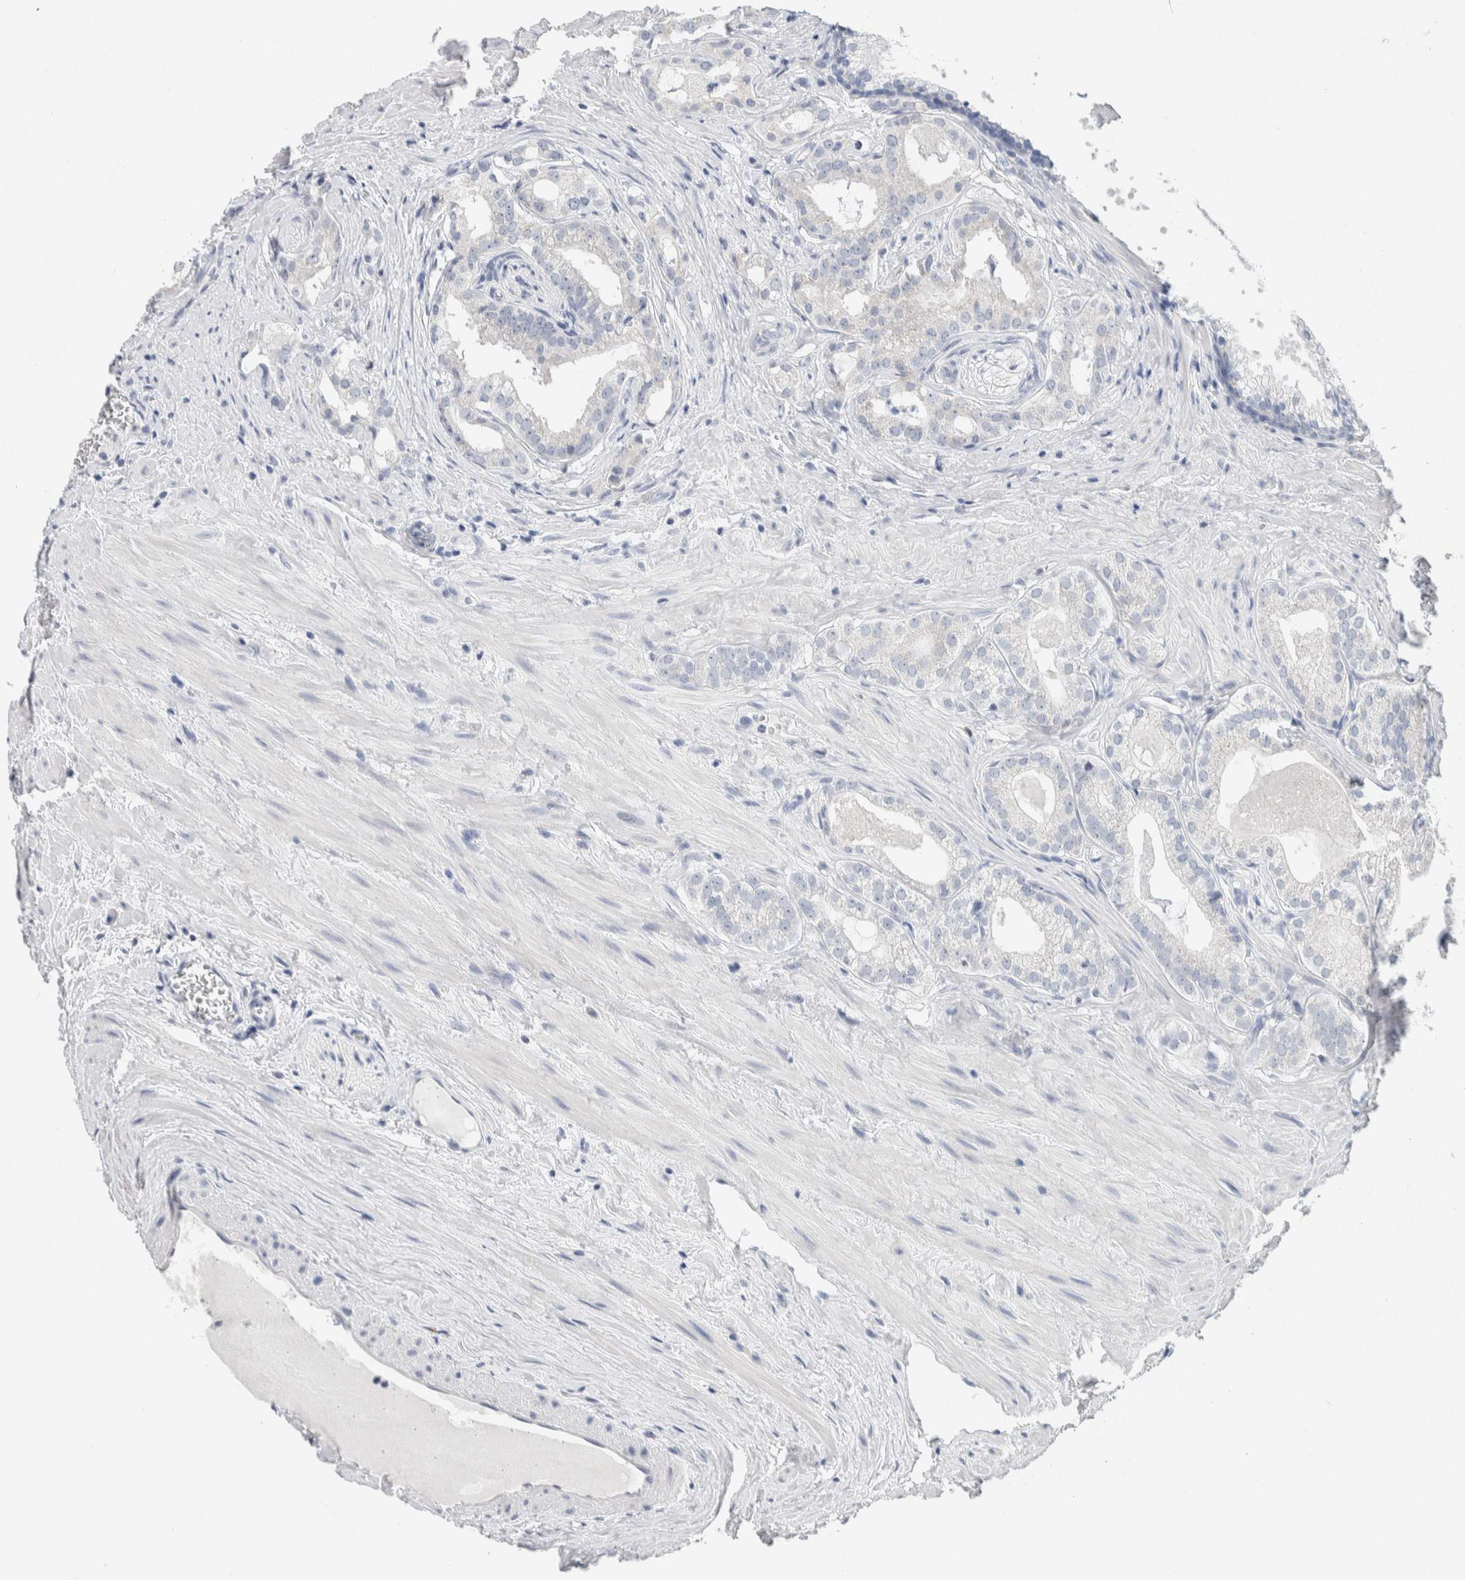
{"staining": {"intensity": "negative", "quantity": "none", "location": "none"}, "tissue": "prostate cancer", "cell_type": "Tumor cells", "image_type": "cancer", "snomed": [{"axis": "morphology", "description": "Adenocarcinoma, Low grade"}, {"axis": "topography", "description": "Prostate"}], "caption": "Tumor cells are negative for brown protein staining in prostate low-grade adenocarcinoma.", "gene": "SCN2A", "patient": {"sex": "male", "age": 59}}